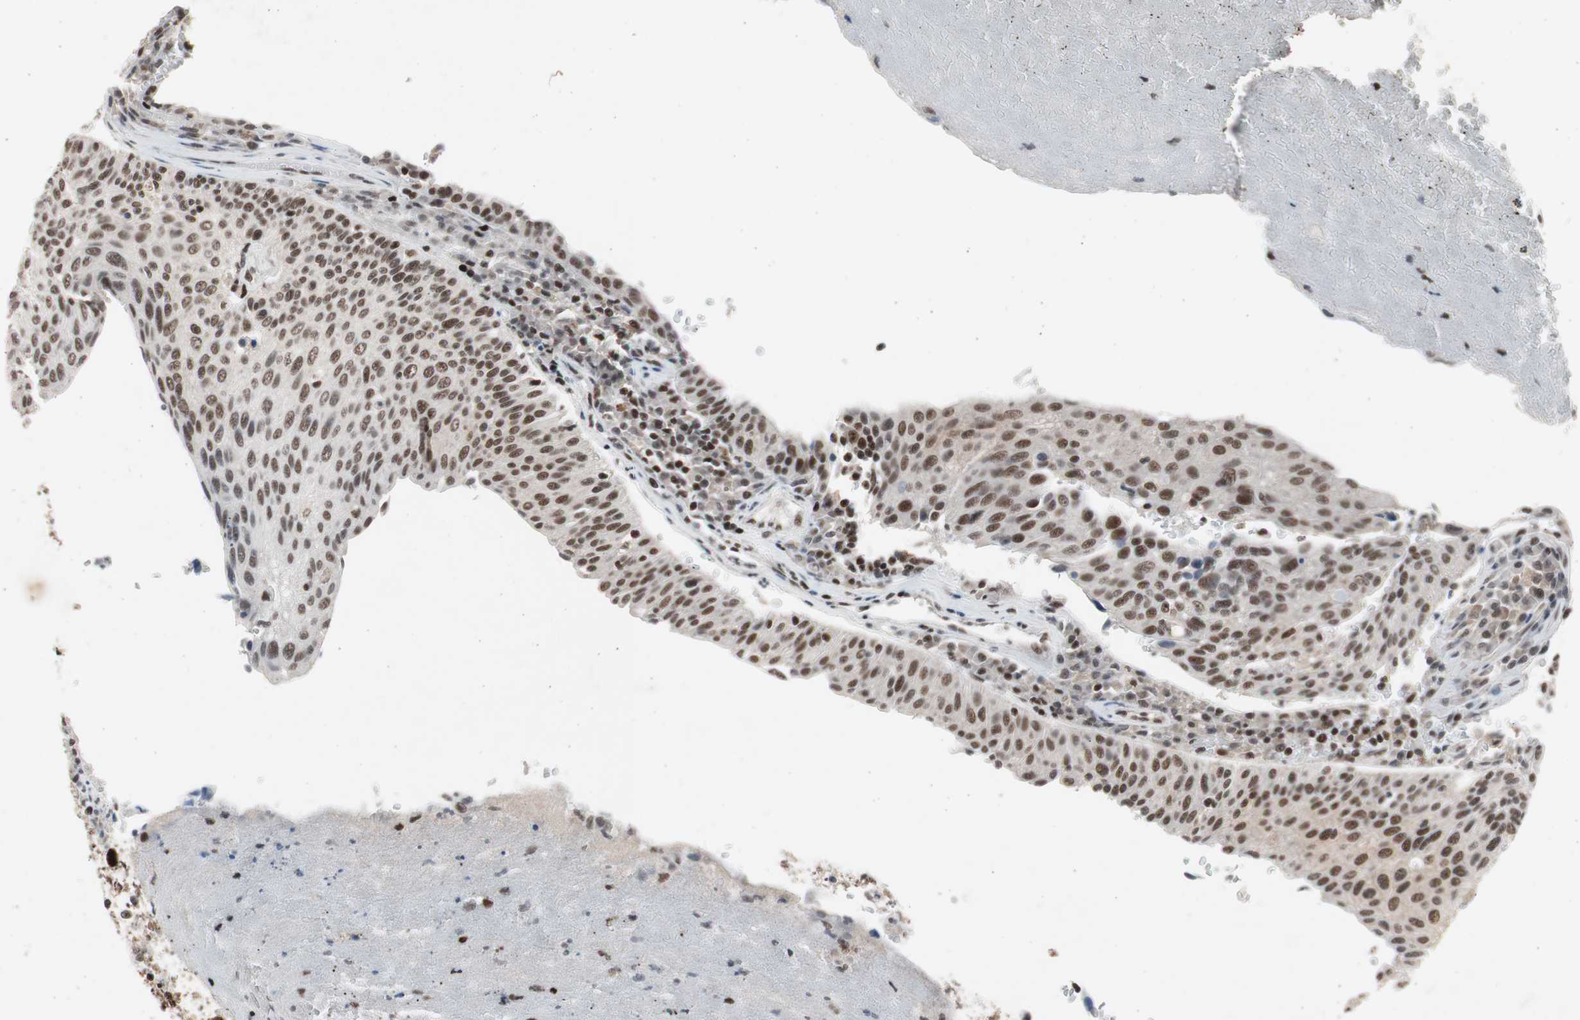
{"staining": {"intensity": "moderate", "quantity": ">75%", "location": "nuclear"}, "tissue": "urothelial cancer", "cell_type": "Tumor cells", "image_type": "cancer", "snomed": [{"axis": "morphology", "description": "Urothelial carcinoma, High grade"}, {"axis": "topography", "description": "Urinary bladder"}], "caption": "Immunohistochemical staining of human urothelial carcinoma (high-grade) exhibits medium levels of moderate nuclear protein positivity in about >75% of tumor cells.", "gene": "RPA1", "patient": {"sex": "male", "age": 66}}